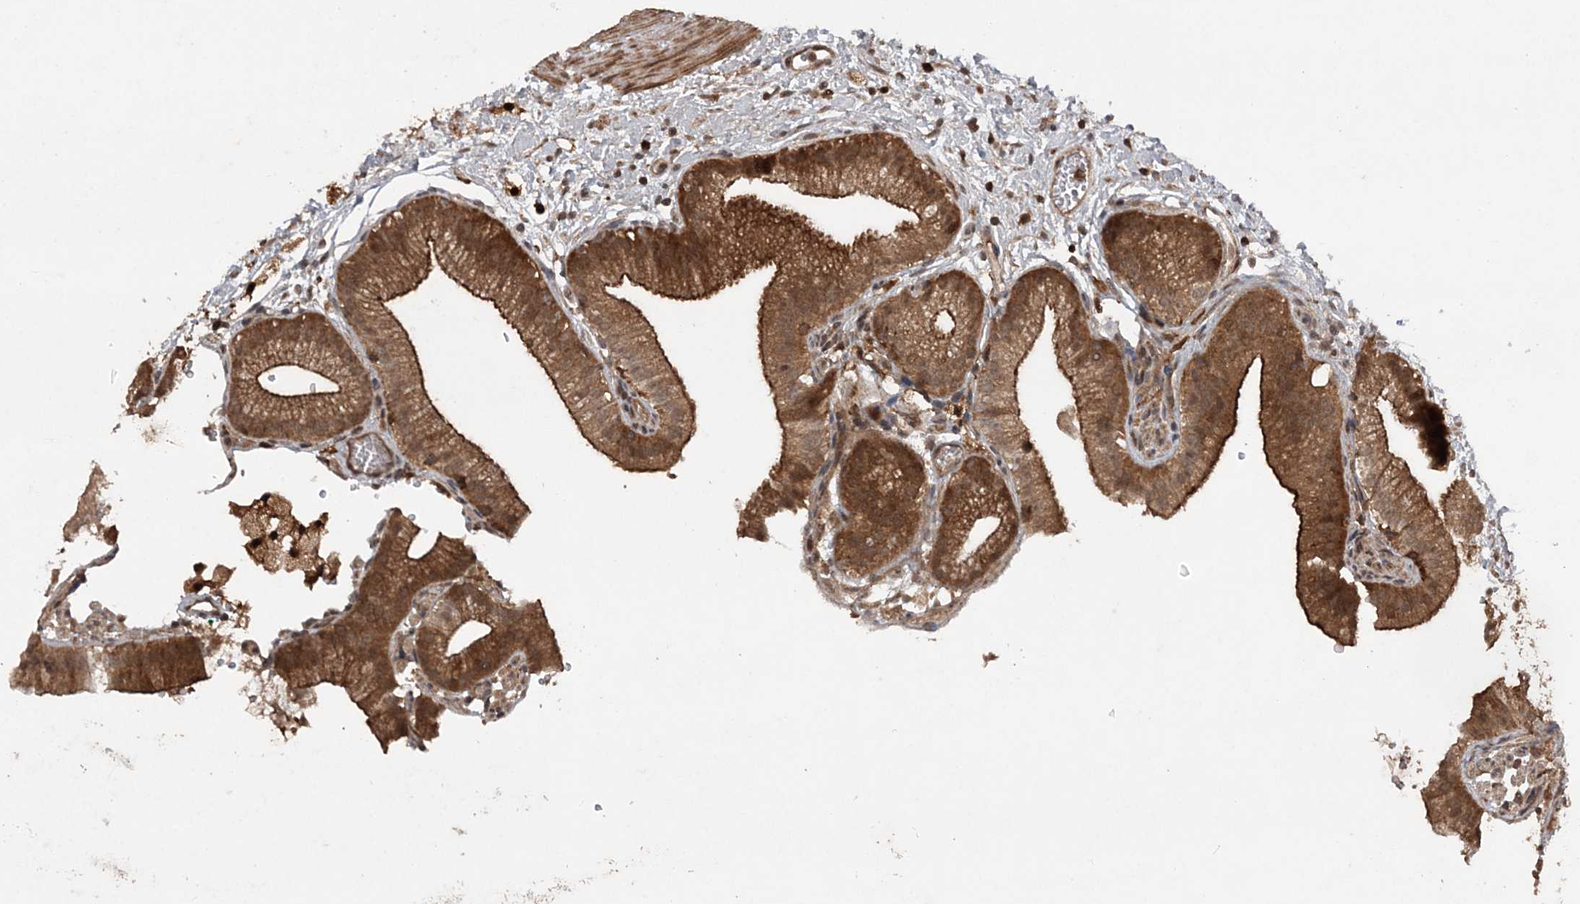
{"staining": {"intensity": "strong", "quantity": ">75%", "location": "cytoplasmic/membranous"}, "tissue": "gallbladder", "cell_type": "Glandular cells", "image_type": "normal", "snomed": [{"axis": "morphology", "description": "Normal tissue, NOS"}, {"axis": "topography", "description": "Gallbladder"}], "caption": "Immunohistochemistry of normal human gallbladder shows high levels of strong cytoplasmic/membranous expression in approximately >75% of glandular cells.", "gene": "LACC1", "patient": {"sex": "male", "age": 55}}